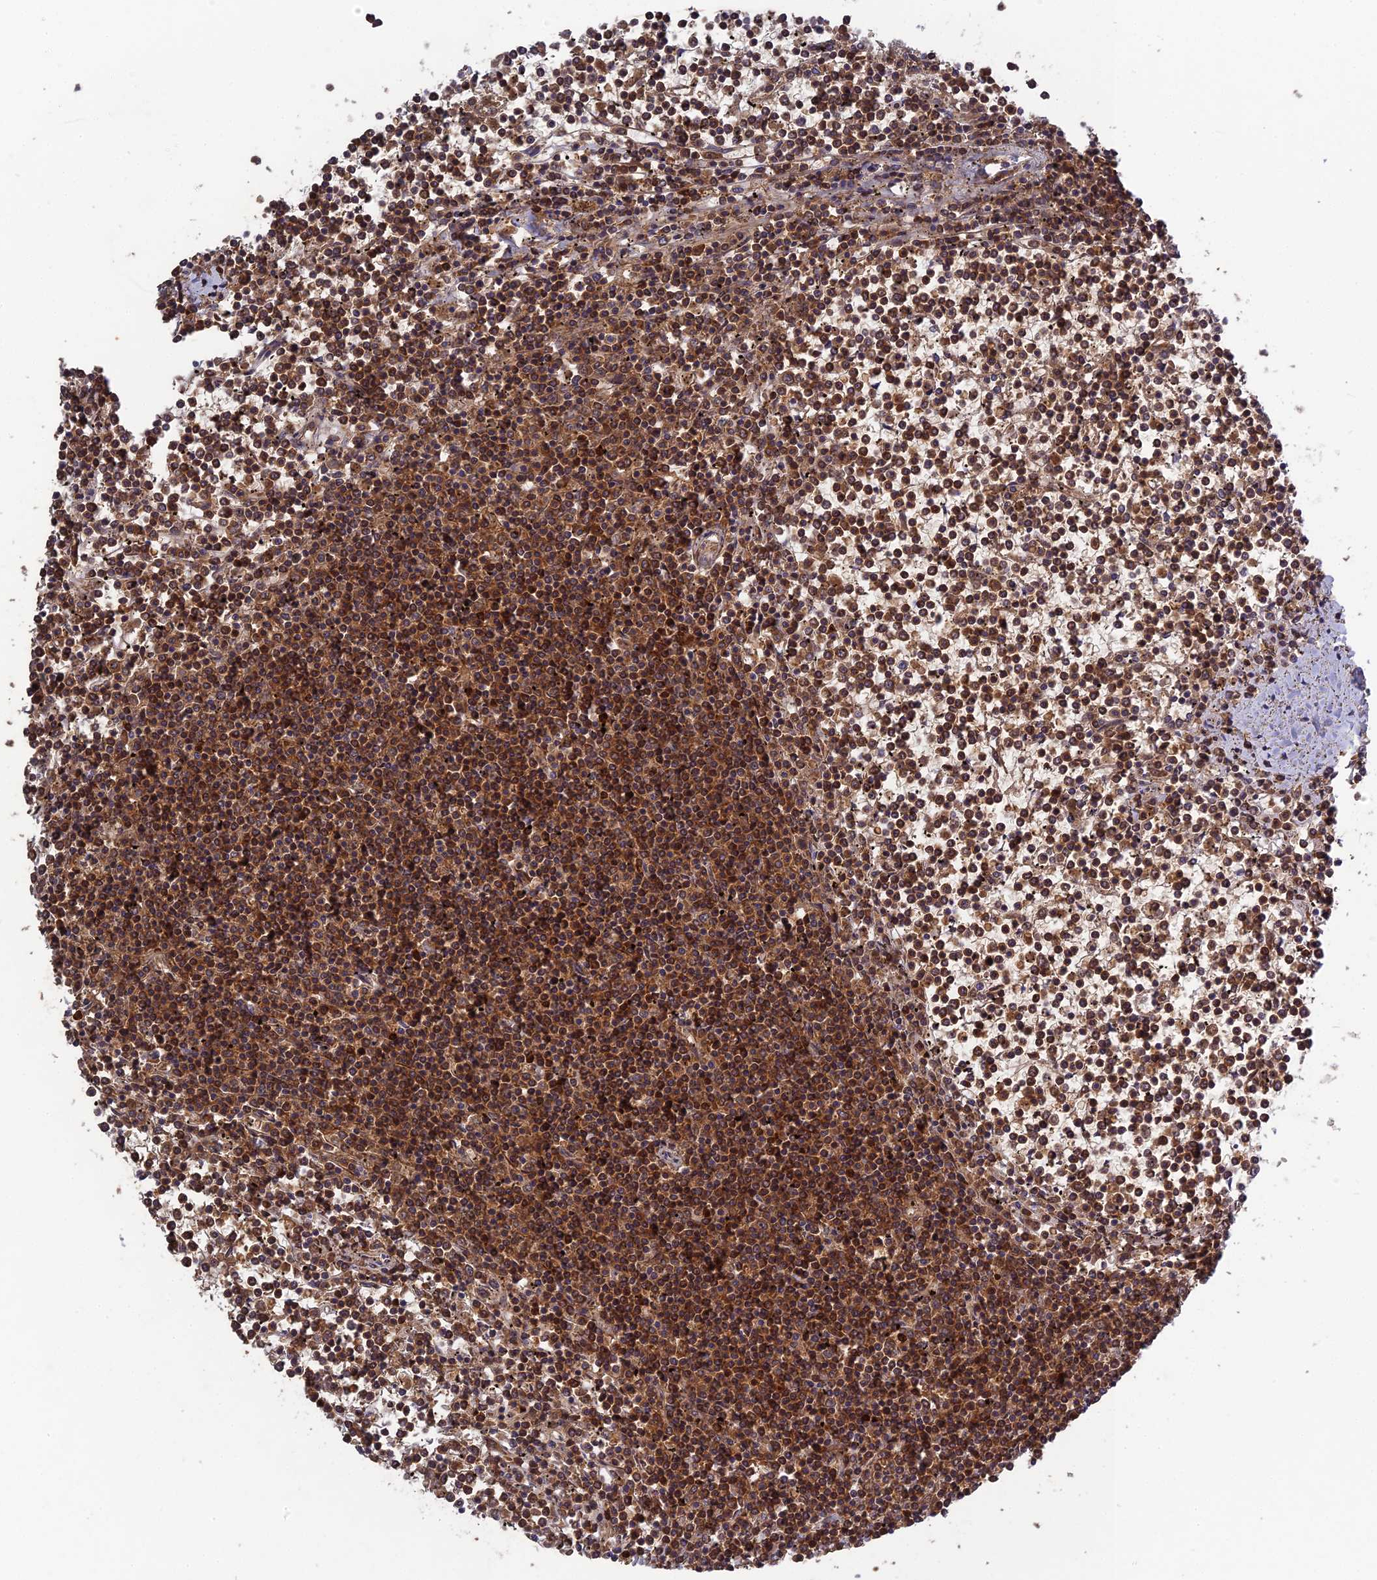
{"staining": {"intensity": "moderate", "quantity": ">75%", "location": "cytoplasmic/membranous"}, "tissue": "lymphoma", "cell_type": "Tumor cells", "image_type": "cancer", "snomed": [{"axis": "morphology", "description": "Malignant lymphoma, non-Hodgkin's type, Low grade"}, {"axis": "topography", "description": "Spleen"}], "caption": "Low-grade malignant lymphoma, non-Hodgkin's type tissue reveals moderate cytoplasmic/membranous expression in about >75% of tumor cells", "gene": "RPIA", "patient": {"sex": "female", "age": 19}}